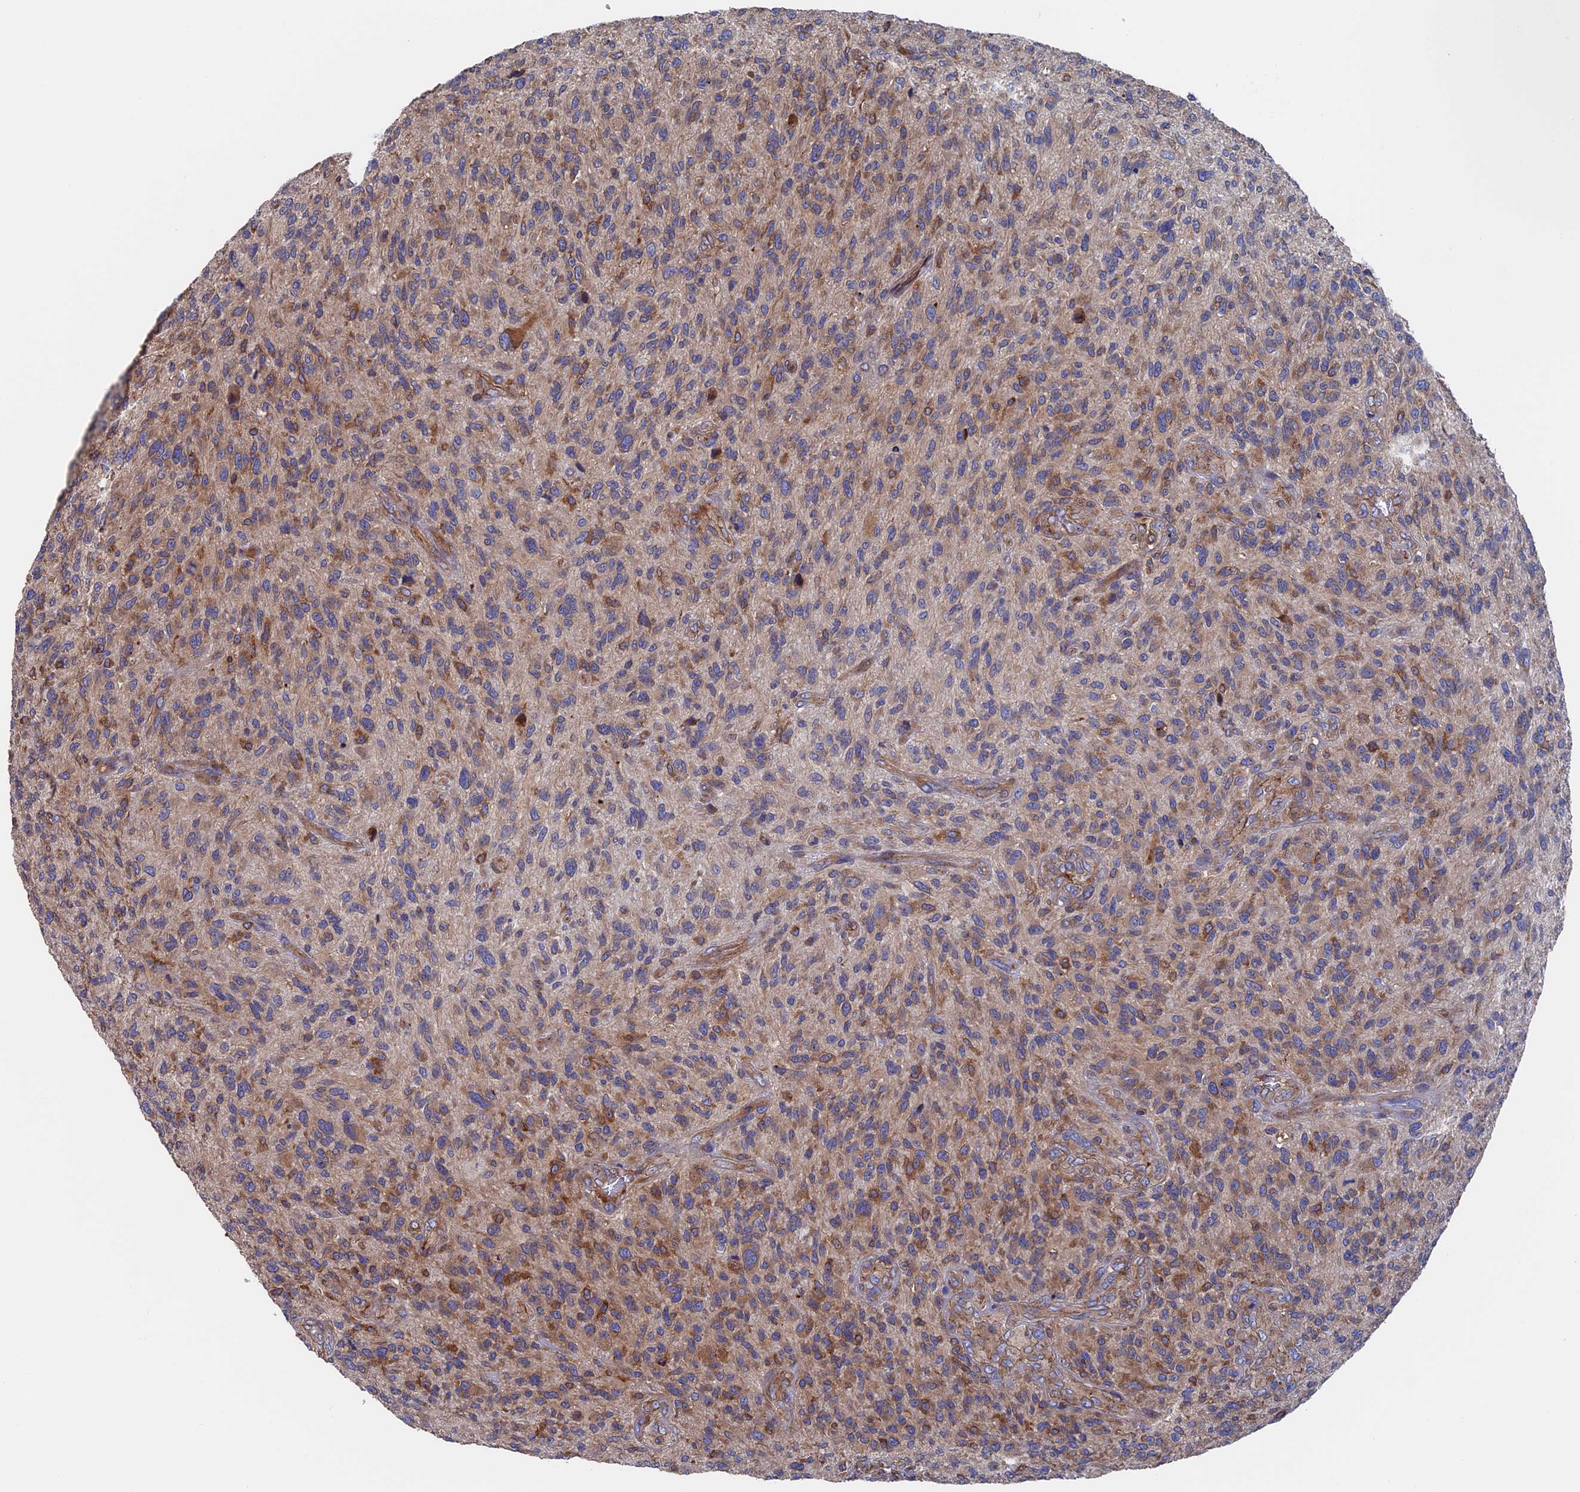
{"staining": {"intensity": "moderate", "quantity": ">75%", "location": "cytoplasmic/membranous"}, "tissue": "glioma", "cell_type": "Tumor cells", "image_type": "cancer", "snomed": [{"axis": "morphology", "description": "Glioma, malignant, High grade"}, {"axis": "topography", "description": "Brain"}], "caption": "Protein analysis of malignant glioma (high-grade) tissue demonstrates moderate cytoplasmic/membranous expression in about >75% of tumor cells.", "gene": "DNAJC3", "patient": {"sex": "male", "age": 47}}